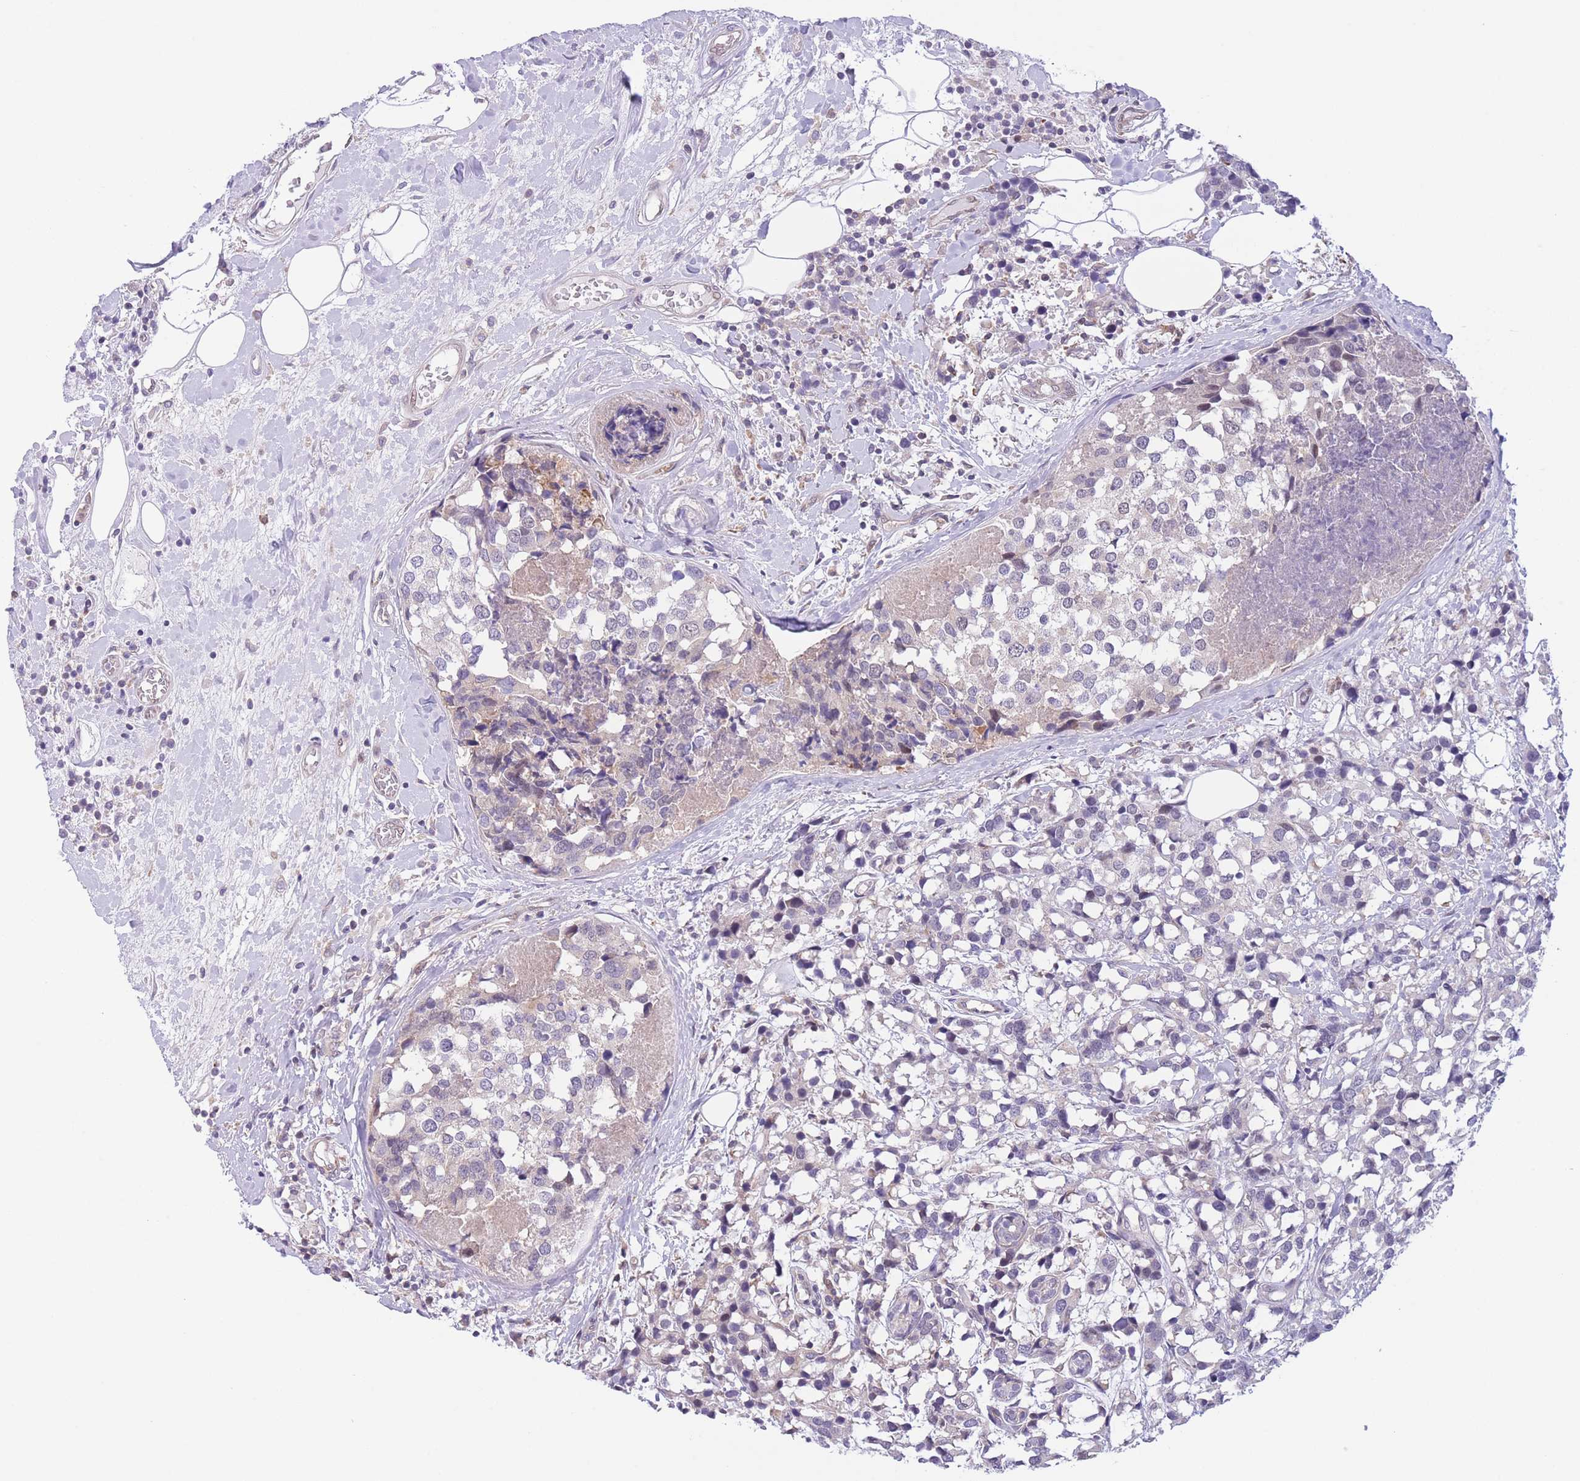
{"staining": {"intensity": "negative", "quantity": "none", "location": "none"}, "tissue": "breast cancer", "cell_type": "Tumor cells", "image_type": "cancer", "snomed": [{"axis": "morphology", "description": "Lobular carcinoma"}, {"axis": "topography", "description": "Breast"}], "caption": "Tumor cells are negative for brown protein staining in breast cancer (lobular carcinoma).", "gene": "C9orf152", "patient": {"sex": "female", "age": 59}}